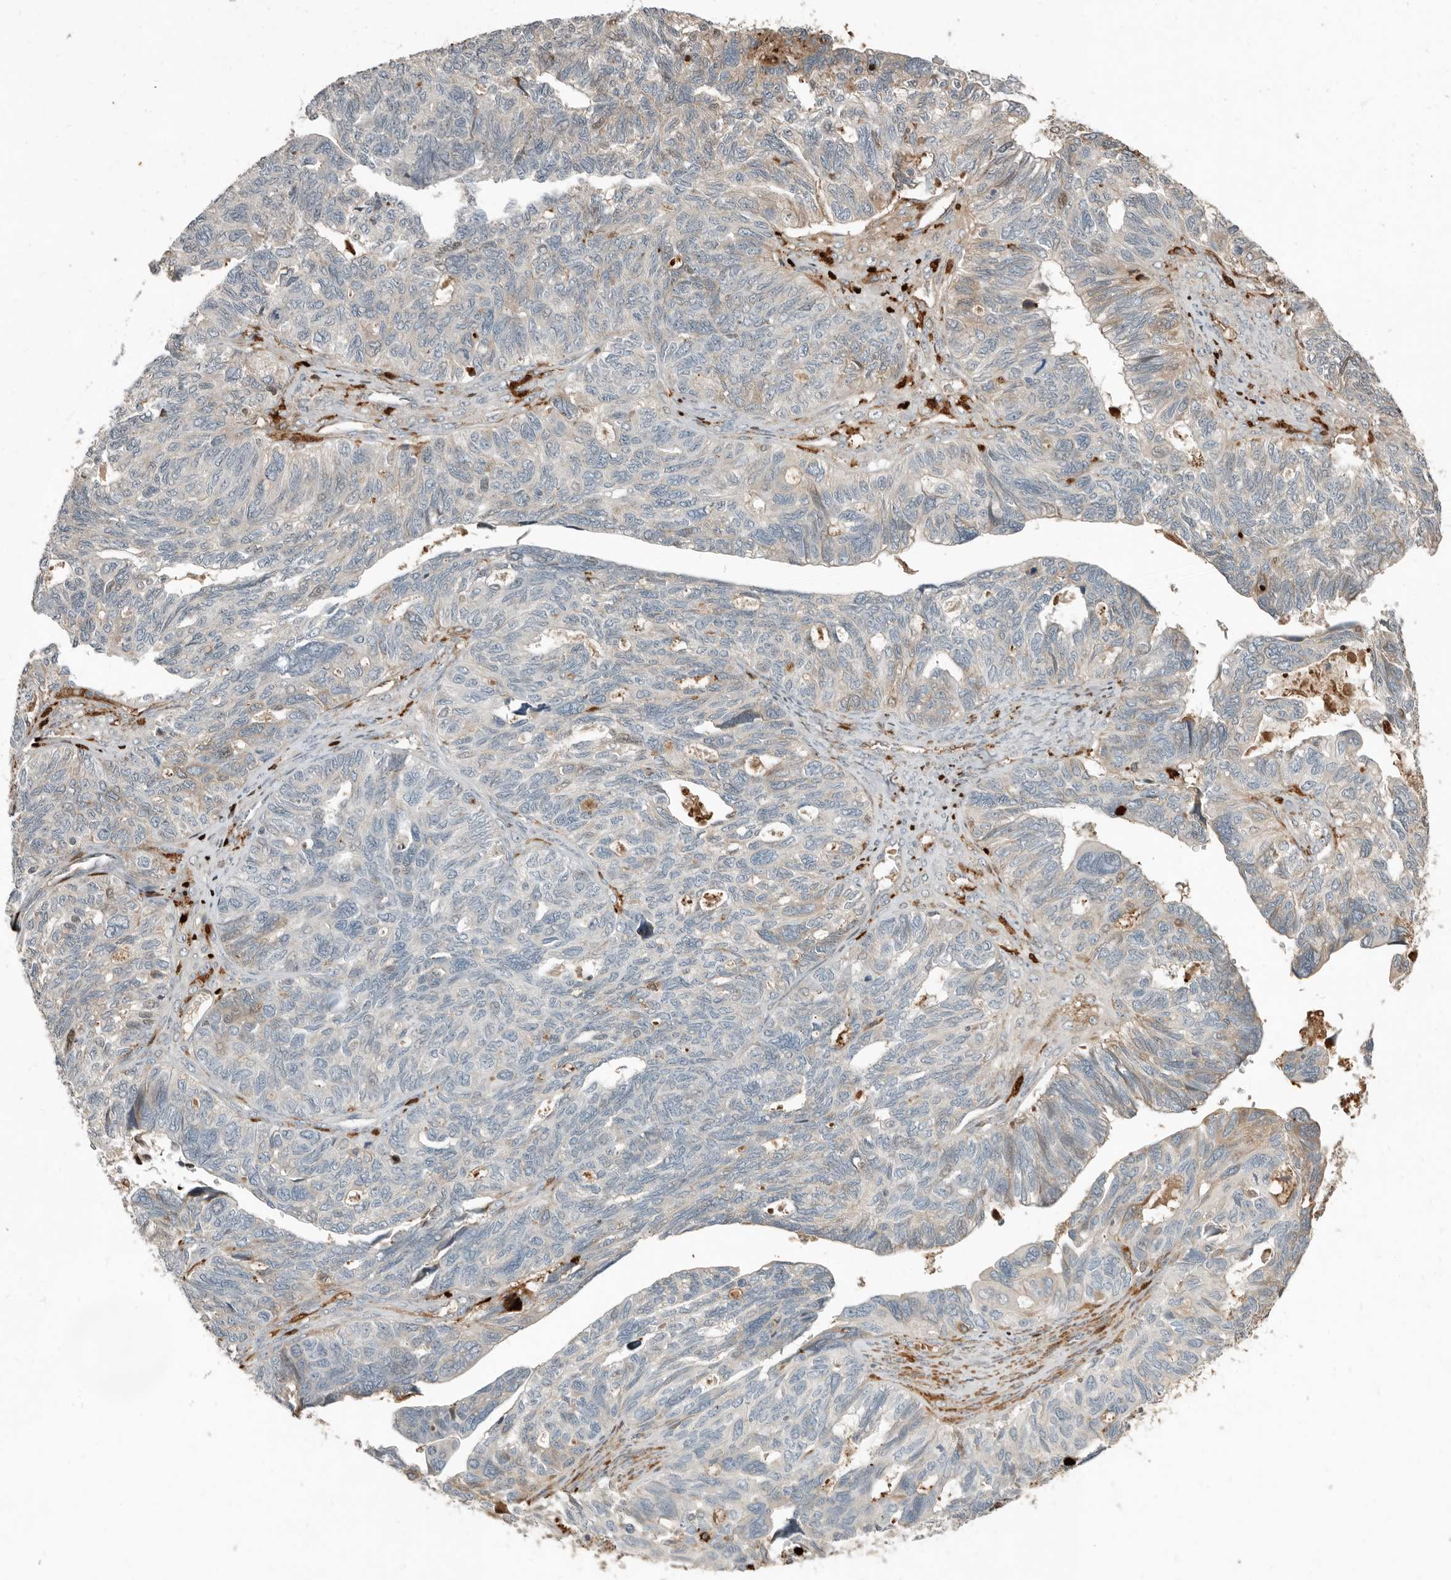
{"staining": {"intensity": "negative", "quantity": "none", "location": "none"}, "tissue": "ovarian cancer", "cell_type": "Tumor cells", "image_type": "cancer", "snomed": [{"axis": "morphology", "description": "Cystadenocarcinoma, serous, NOS"}, {"axis": "topography", "description": "Ovary"}], "caption": "Tumor cells are negative for protein expression in human ovarian serous cystadenocarcinoma.", "gene": "KLHL38", "patient": {"sex": "female", "age": 79}}